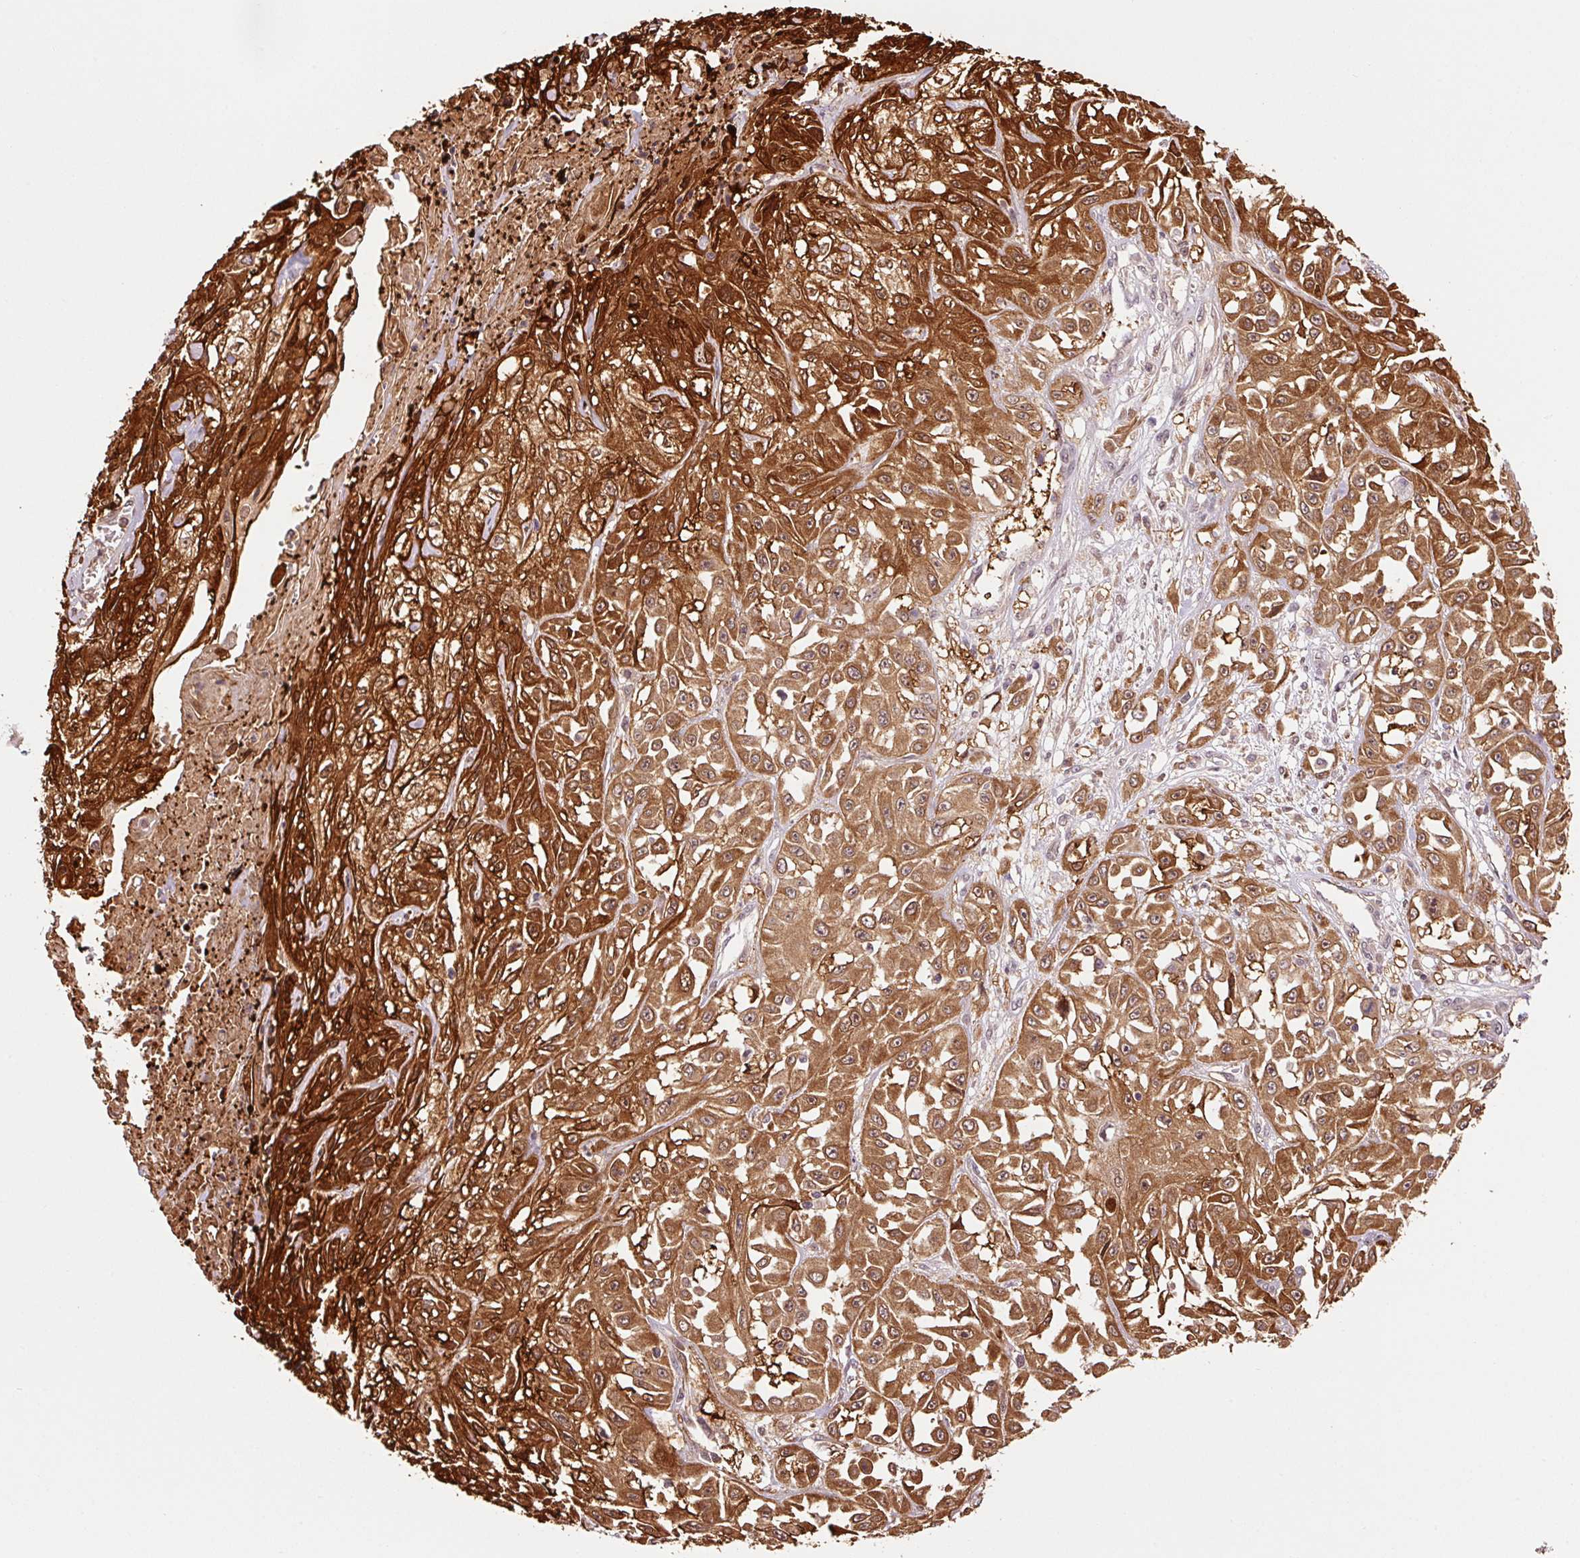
{"staining": {"intensity": "strong", "quantity": ">75%", "location": "cytoplasmic/membranous,nuclear"}, "tissue": "skin cancer", "cell_type": "Tumor cells", "image_type": "cancer", "snomed": [{"axis": "morphology", "description": "Squamous cell carcinoma, NOS"}, {"axis": "morphology", "description": "Squamous cell carcinoma, metastatic, NOS"}, {"axis": "topography", "description": "Skin"}, {"axis": "topography", "description": "Lymph node"}], "caption": "Skin cancer stained for a protein exhibits strong cytoplasmic/membranous and nuclear positivity in tumor cells. Nuclei are stained in blue.", "gene": "FBXL14", "patient": {"sex": "male", "age": 75}}